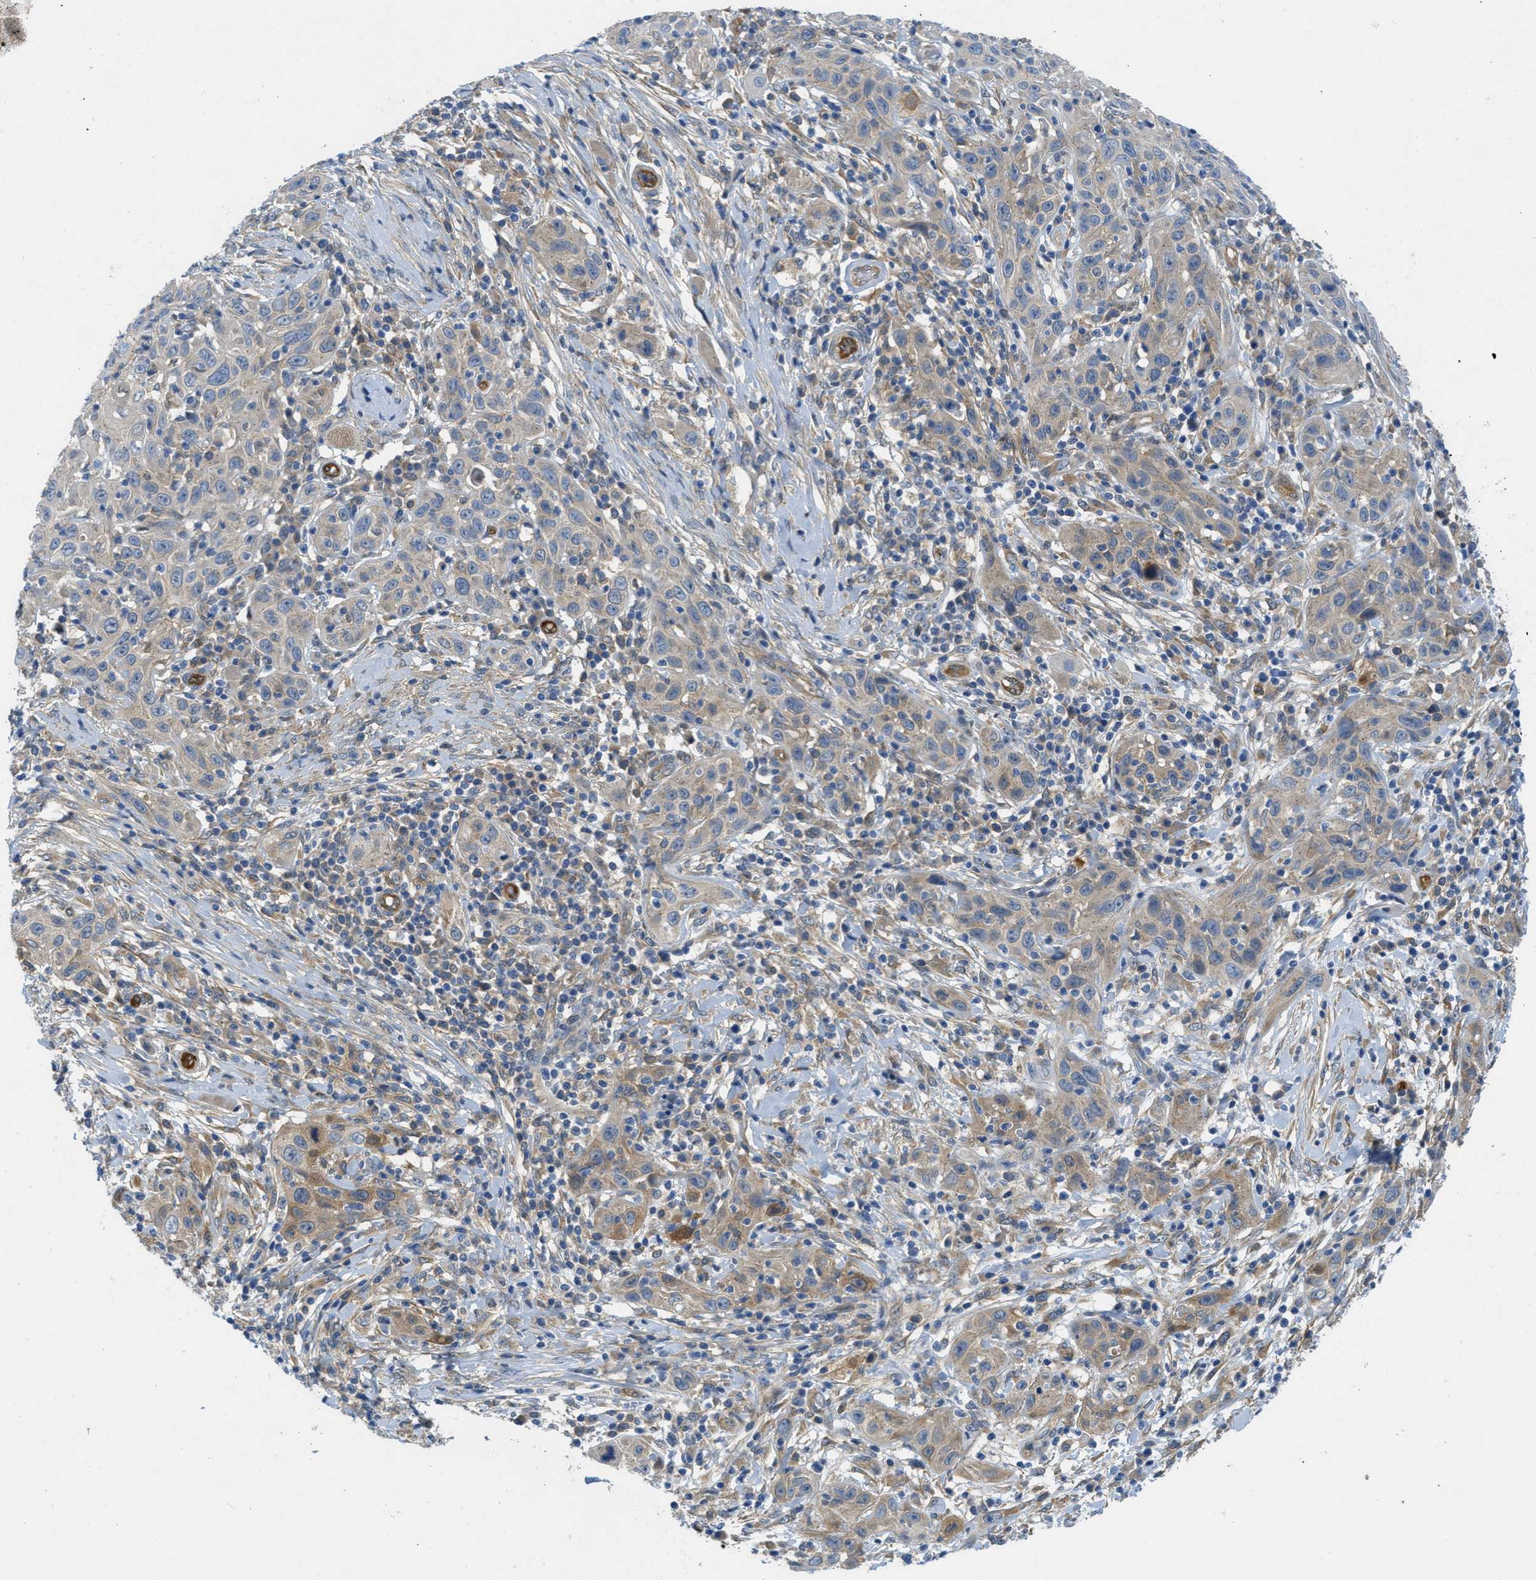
{"staining": {"intensity": "moderate", "quantity": "25%-75%", "location": "cytoplasmic/membranous"}, "tissue": "skin cancer", "cell_type": "Tumor cells", "image_type": "cancer", "snomed": [{"axis": "morphology", "description": "Squamous cell carcinoma, NOS"}, {"axis": "topography", "description": "Skin"}], "caption": "Moderate cytoplasmic/membranous protein staining is present in about 25%-75% of tumor cells in skin squamous cell carcinoma.", "gene": "RIPK2", "patient": {"sex": "female", "age": 88}}